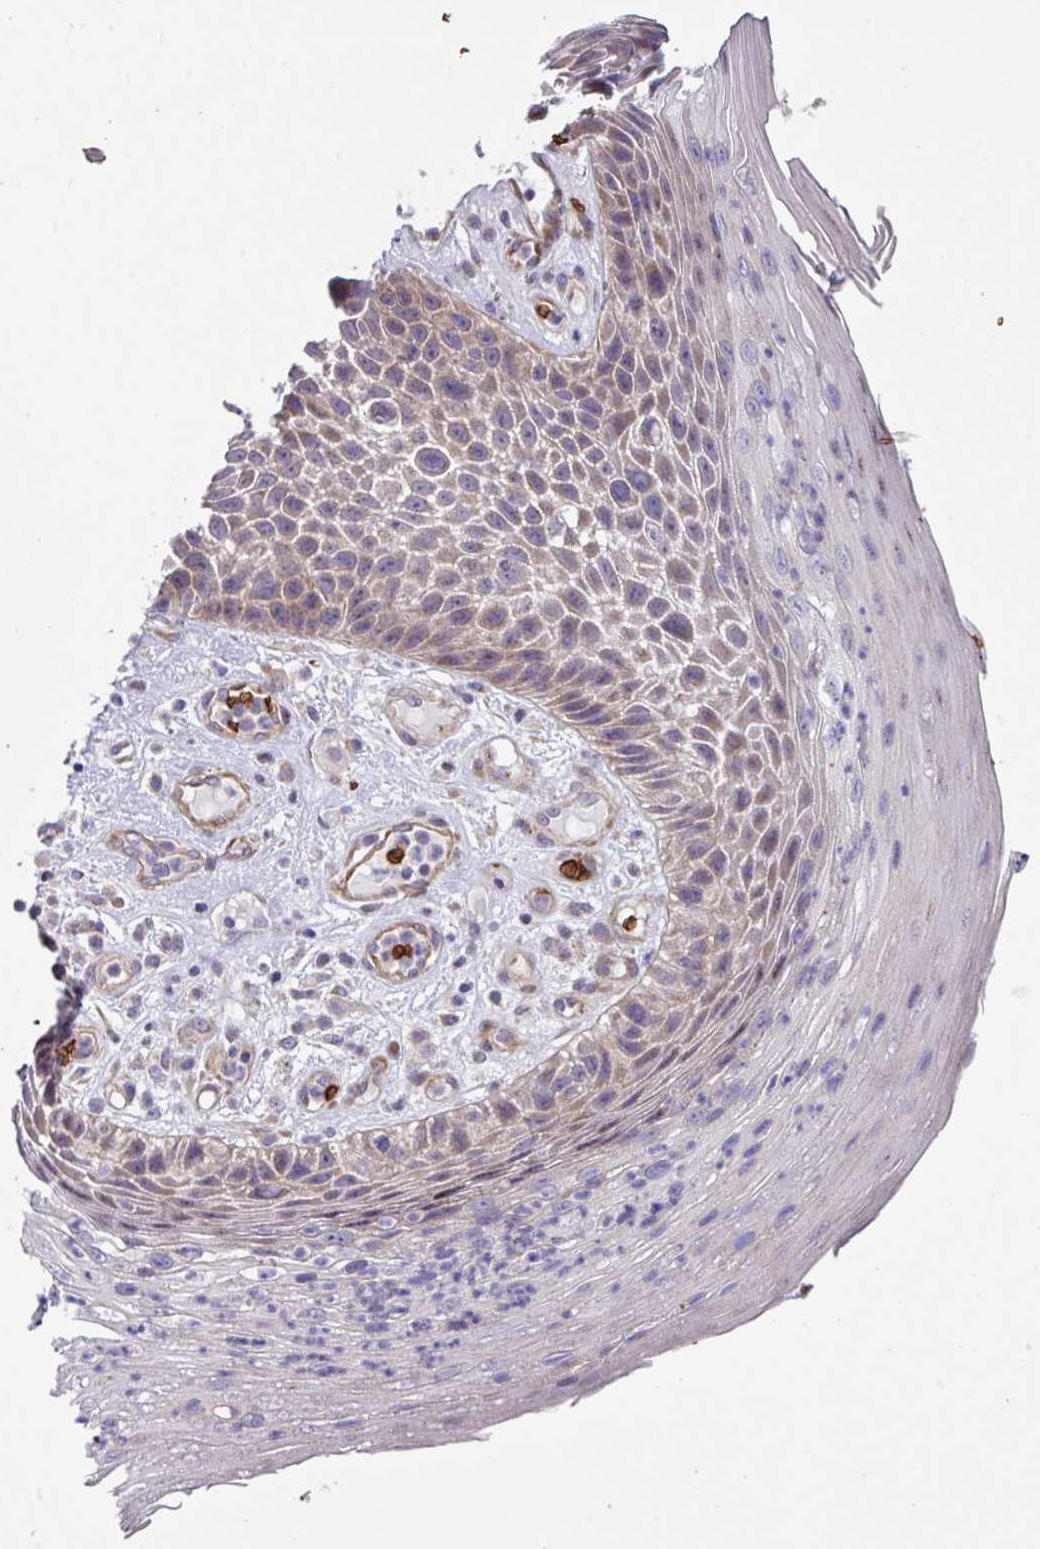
{"staining": {"intensity": "weak", "quantity": "<25%", "location": "cytoplasmic/membranous"}, "tissue": "skin cancer", "cell_type": "Tumor cells", "image_type": "cancer", "snomed": [{"axis": "morphology", "description": "Squamous cell carcinoma, NOS"}, {"axis": "topography", "description": "Skin"}], "caption": "Skin cancer was stained to show a protein in brown. There is no significant positivity in tumor cells.", "gene": "RAD21L1", "patient": {"sex": "female", "age": 88}}